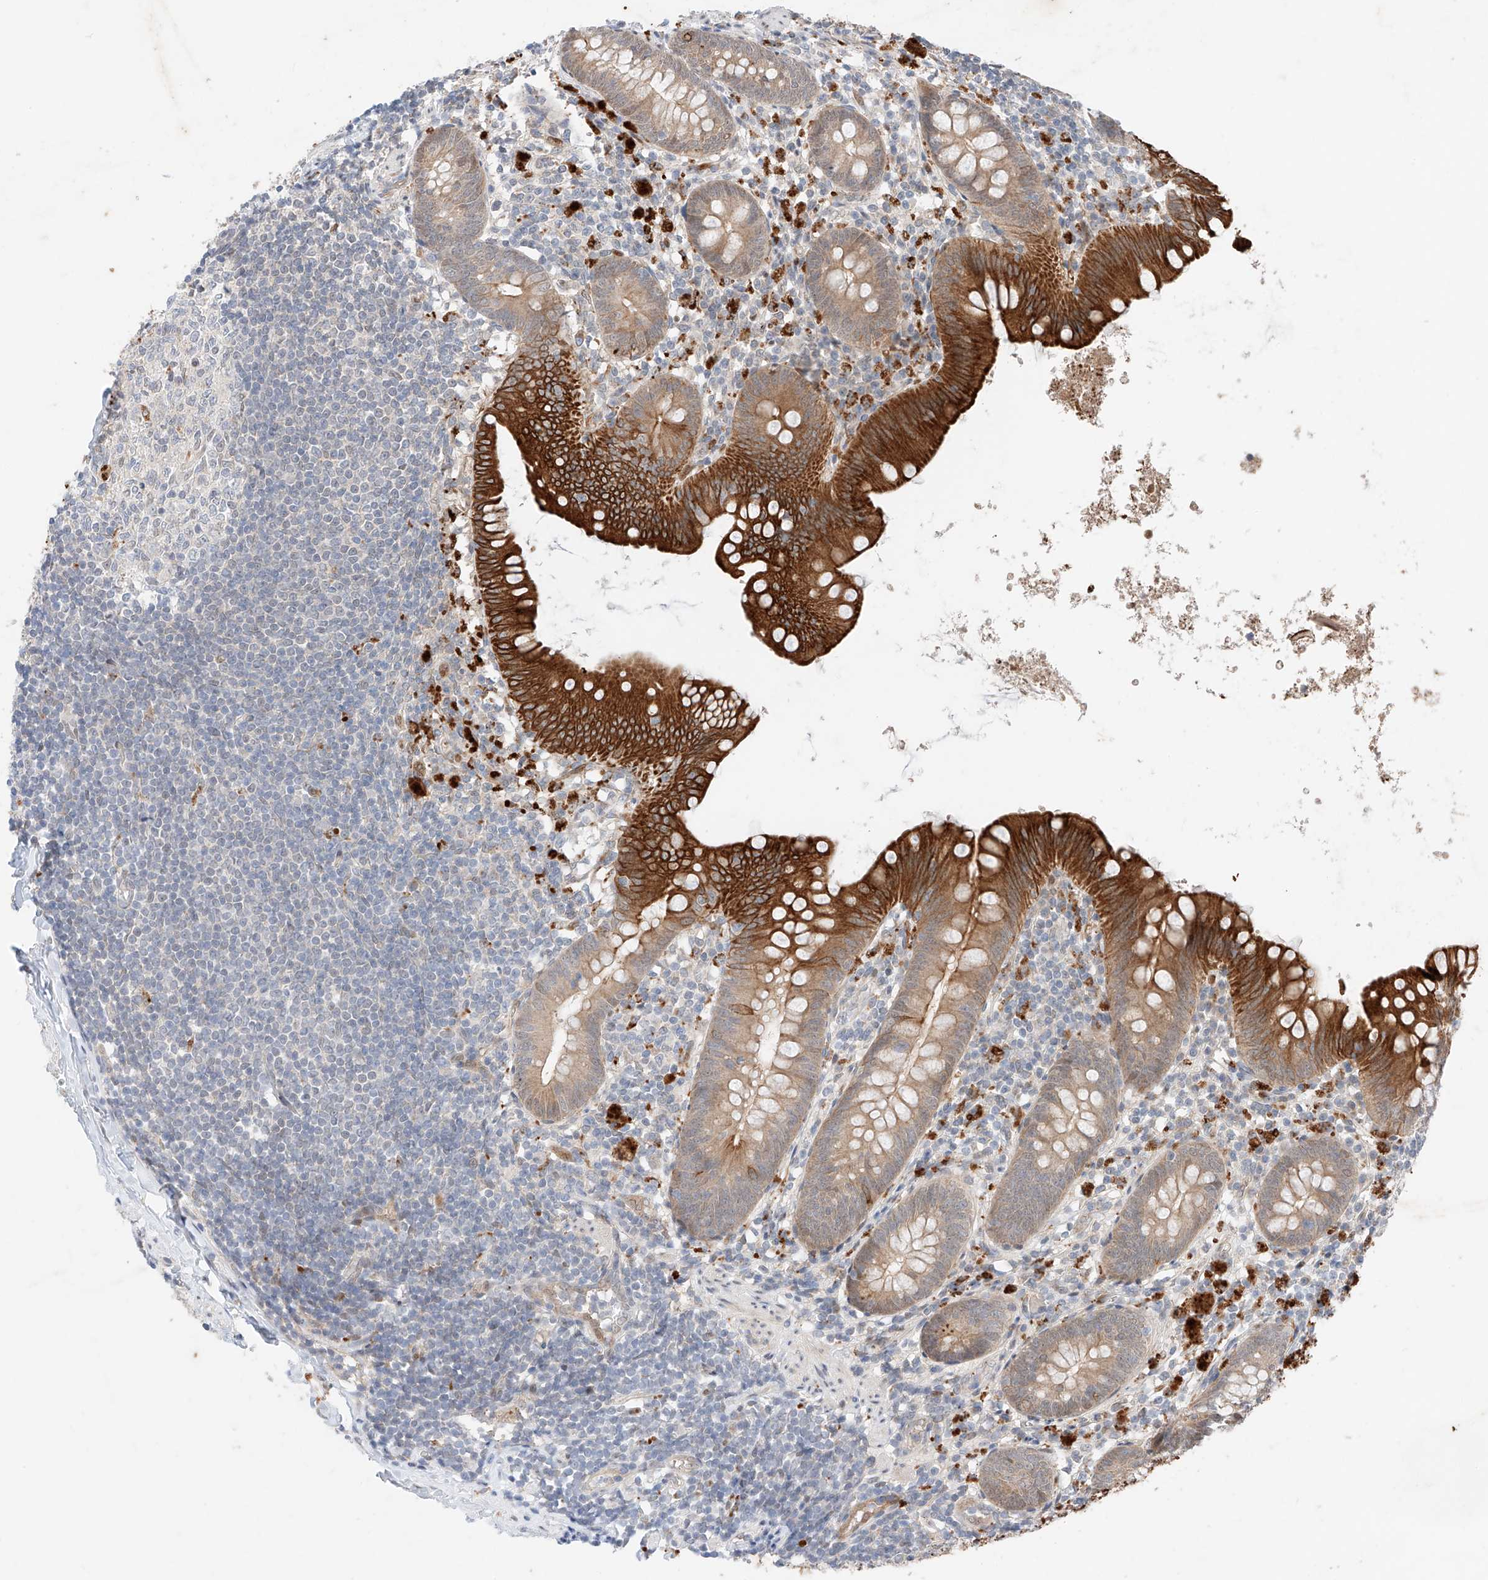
{"staining": {"intensity": "strong", "quantity": "<25%", "location": "cytoplasmic/membranous"}, "tissue": "appendix", "cell_type": "Glandular cells", "image_type": "normal", "snomed": [{"axis": "morphology", "description": "Normal tissue, NOS"}, {"axis": "topography", "description": "Appendix"}], "caption": "A high-resolution histopathology image shows immunohistochemistry staining of benign appendix, which shows strong cytoplasmic/membranous expression in approximately <25% of glandular cells.", "gene": "GCNT1", "patient": {"sex": "female", "age": 62}}